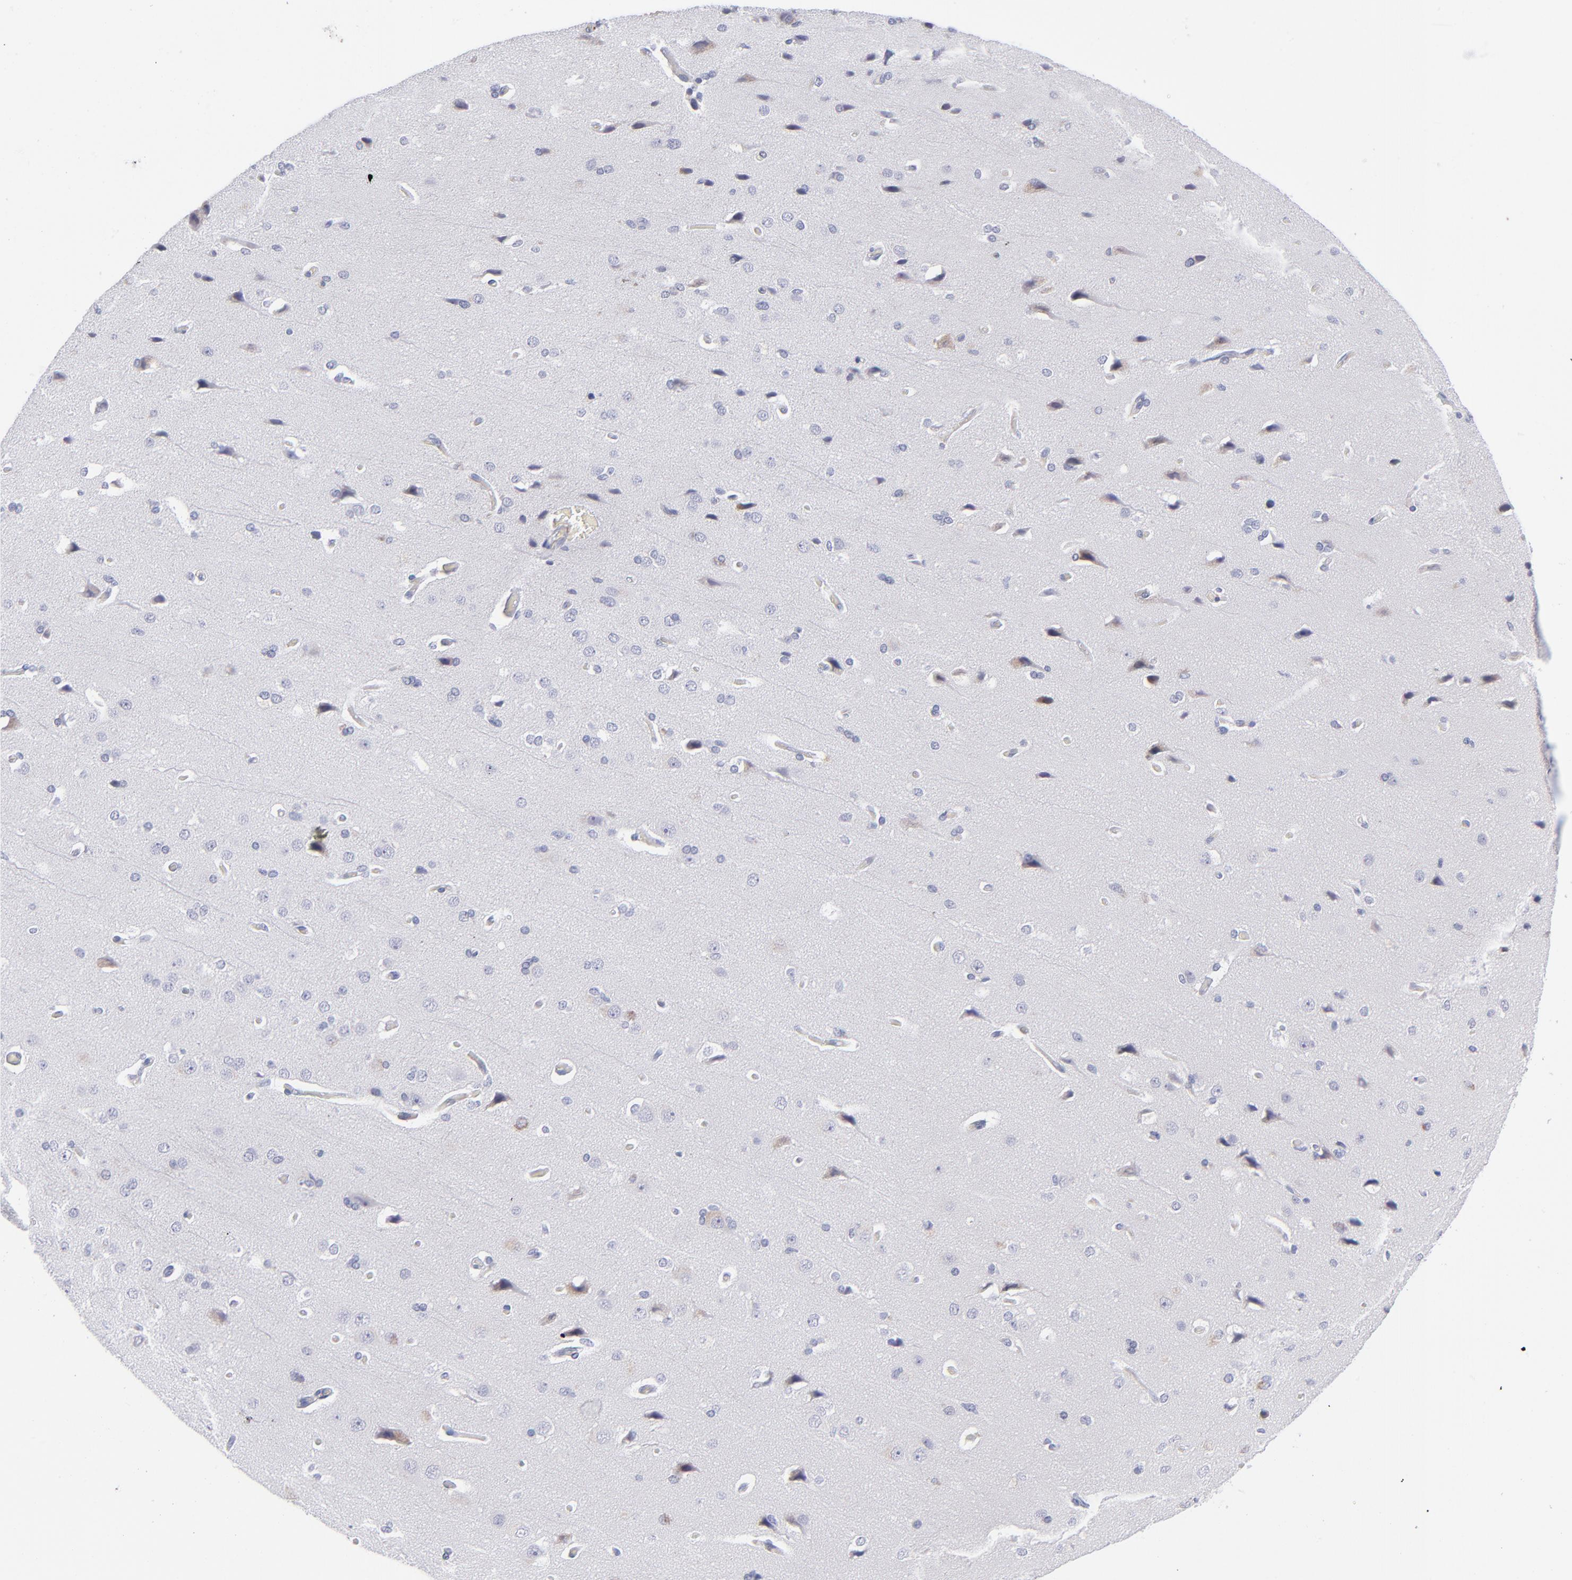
{"staining": {"intensity": "negative", "quantity": "none", "location": "none"}, "tissue": "cerebral cortex", "cell_type": "Endothelial cells", "image_type": "normal", "snomed": [{"axis": "morphology", "description": "Normal tissue, NOS"}, {"axis": "topography", "description": "Cerebral cortex"}], "caption": "The image exhibits no significant positivity in endothelial cells of cerebral cortex.", "gene": "MTHFD2", "patient": {"sex": "male", "age": 62}}